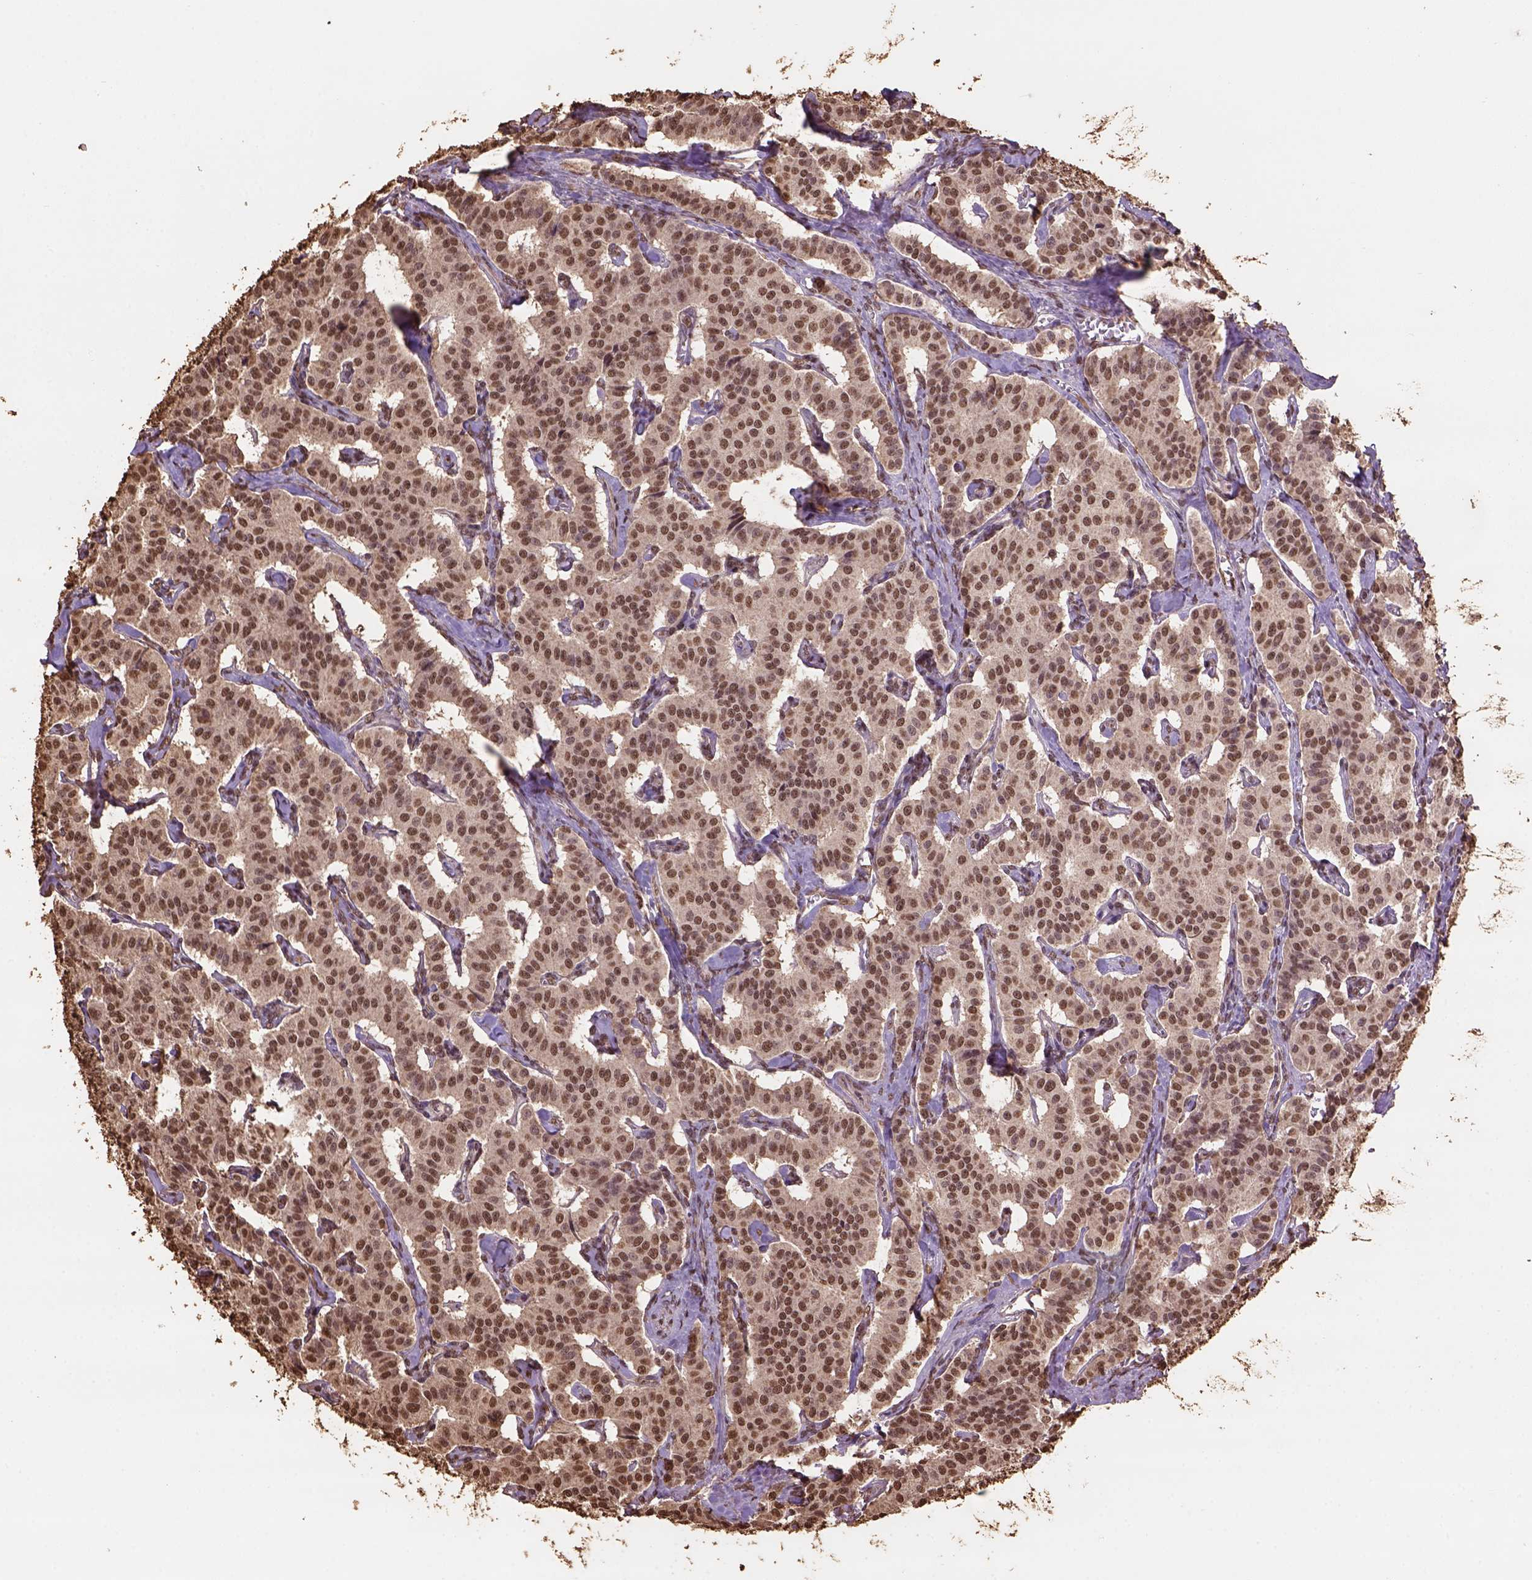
{"staining": {"intensity": "moderate", "quantity": ">75%", "location": "nuclear"}, "tissue": "carcinoid", "cell_type": "Tumor cells", "image_type": "cancer", "snomed": [{"axis": "morphology", "description": "Carcinoid, malignant, NOS"}, {"axis": "topography", "description": "Lung"}], "caption": "Human carcinoid (malignant) stained for a protein (brown) demonstrates moderate nuclear positive positivity in about >75% of tumor cells.", "gene": "CSTF2T", "patient": {"sex": "female", "age": 46}}